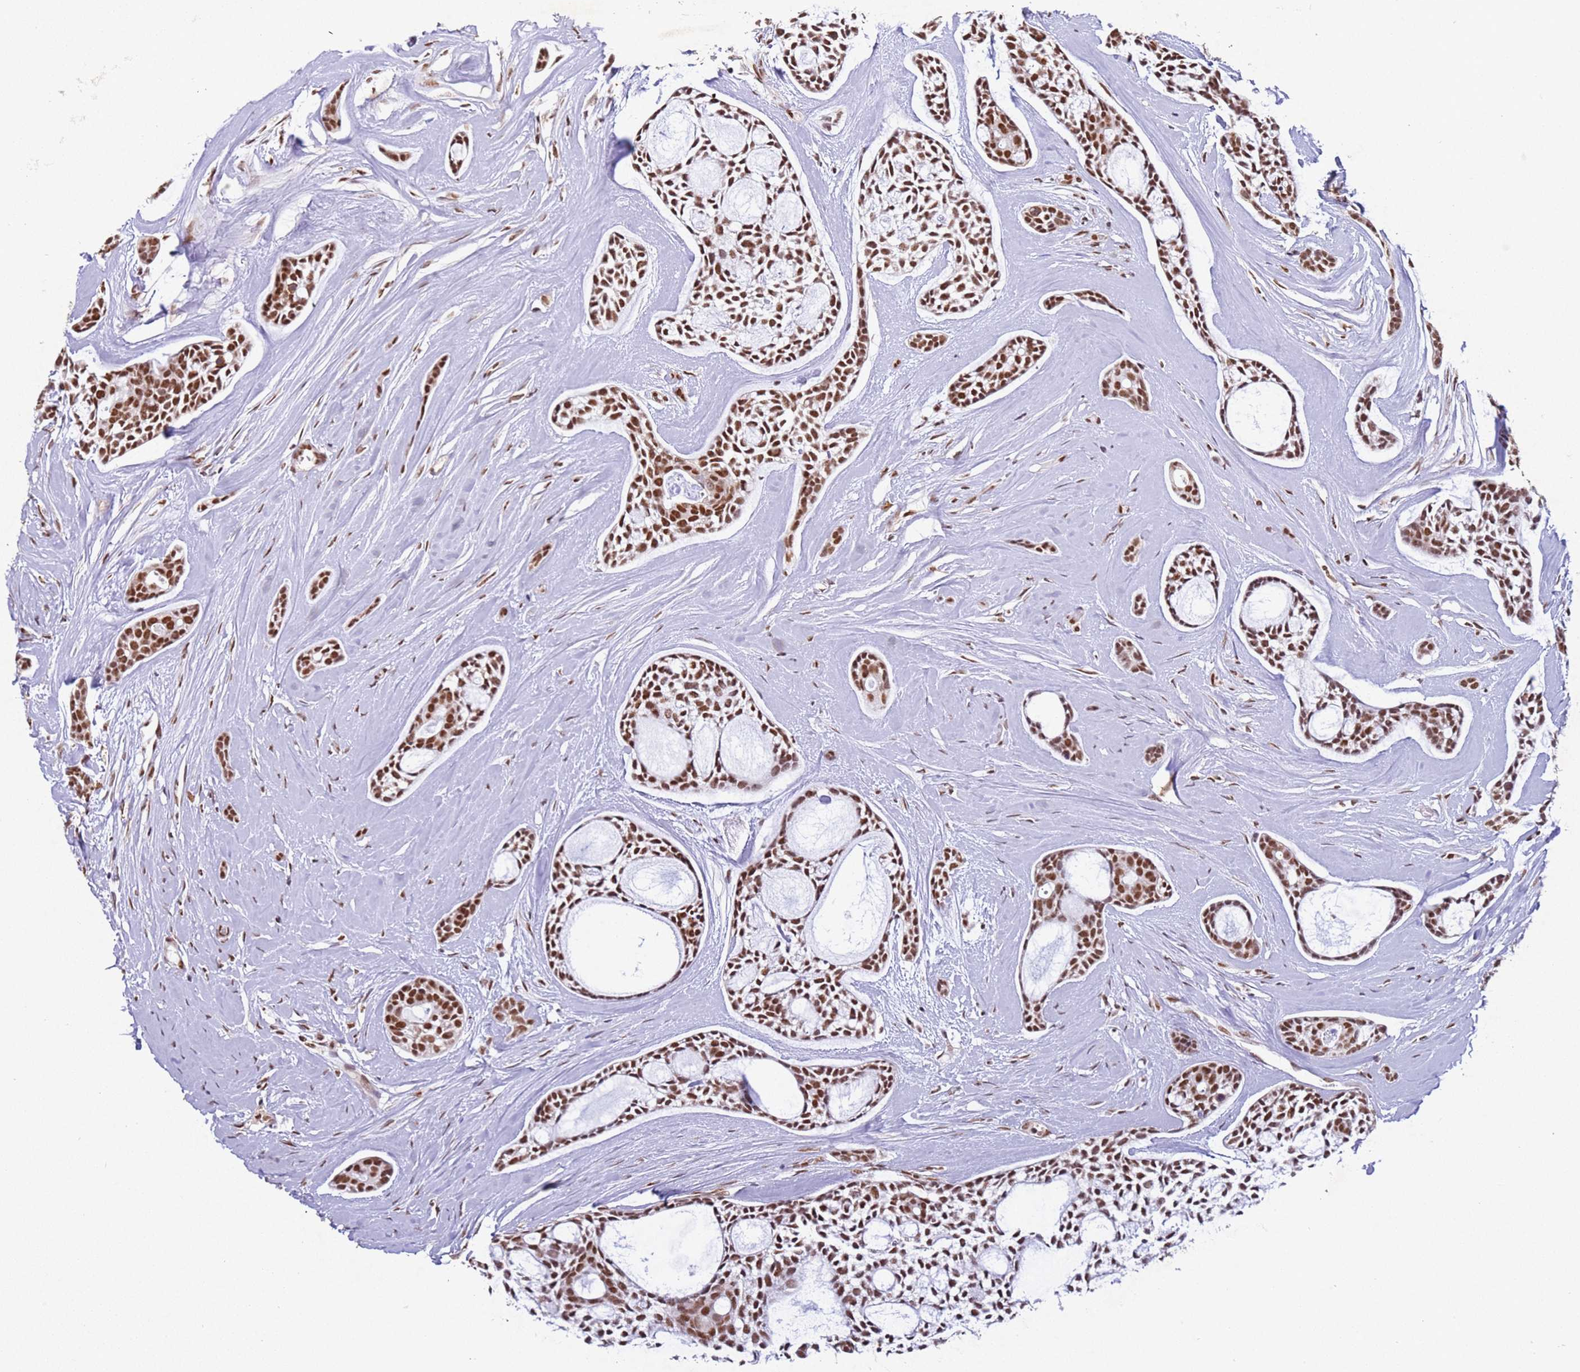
{"staining": {"intensity": "moderate", "quantity": ">75%", "location": "nuclear"}, "tissue": "head and neck cancer", "cell_type": "Tumor cells", "image_type": "cancer", "snomed": [{"axis": "morphology", "description": "Adenocarcinoma, NOS"}, {"axis": "topography", "description": "Subcutis"}, {"axis": "topography", "description": "Head-Neck"}], "caption": "There is medium levels of moderate nuclear staining in tumor cells of head and neck cancer, as demonstrated by immunohistochemical staining (brown color).", "gene": "ESF1", "patient": {"sex": "female", "age": 73}}